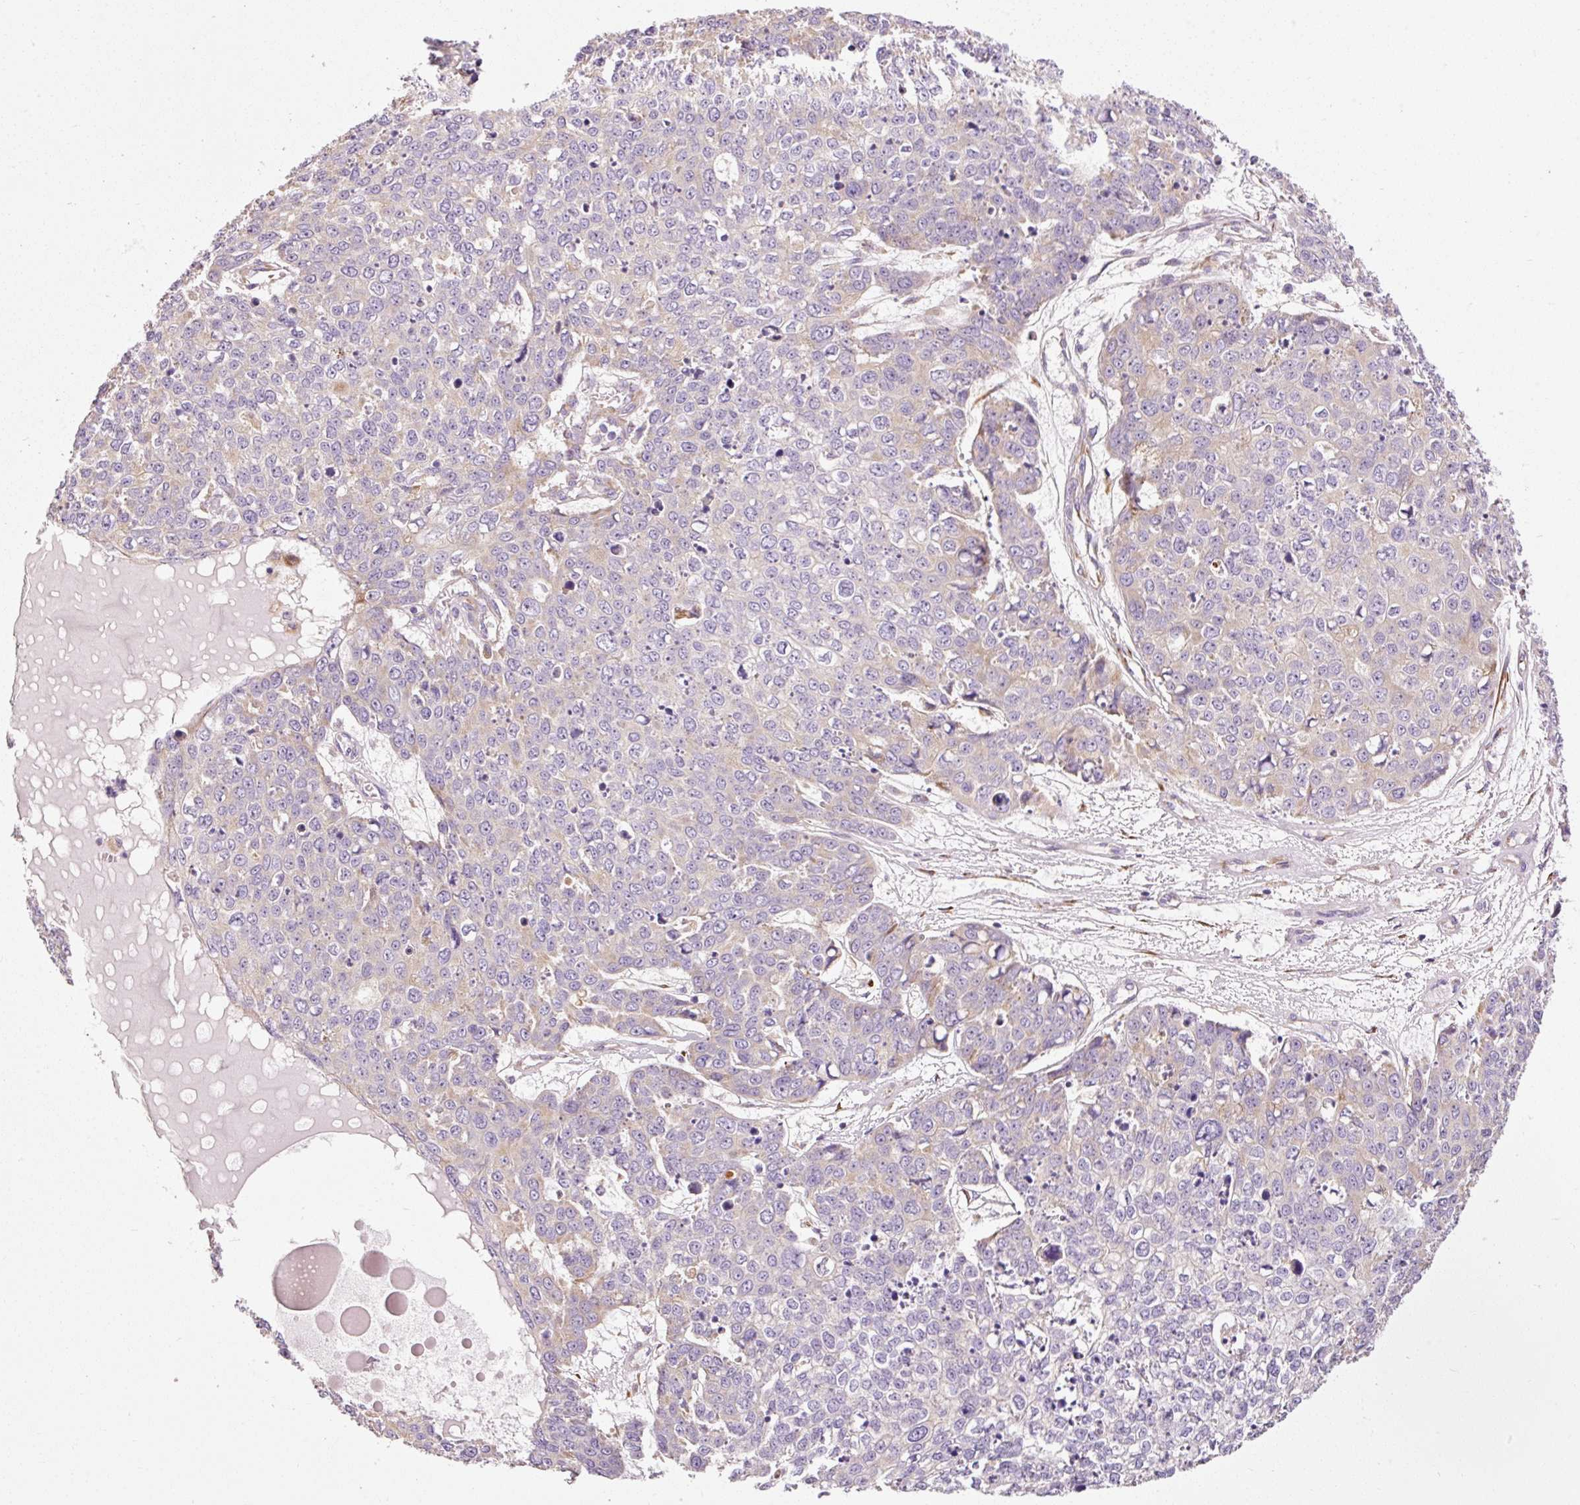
{"staining": {"intensity": "moderate", "quantity": "<25%", "location": "cytoplasmic/membranous"}, "tissue": "skin cancer", "cell_type": "Tumor cells", "image_type": "cancer", "snomed": [{"axis": "morphology", "description": "Normal tissue, NOS"}, {"axis": "morphology", "description": "Squamous cell carcinoma, NOS"}, {"axis": "topography", "description": "Skin"}], "caption": "A brown stain labels moderate cytoplasmic/membranous staining of a protein in skin cancer (squamous cell carcinoma) tumor cells.", "gene": "RPL10A", "patient": {"sex": "male", "age": 72}}